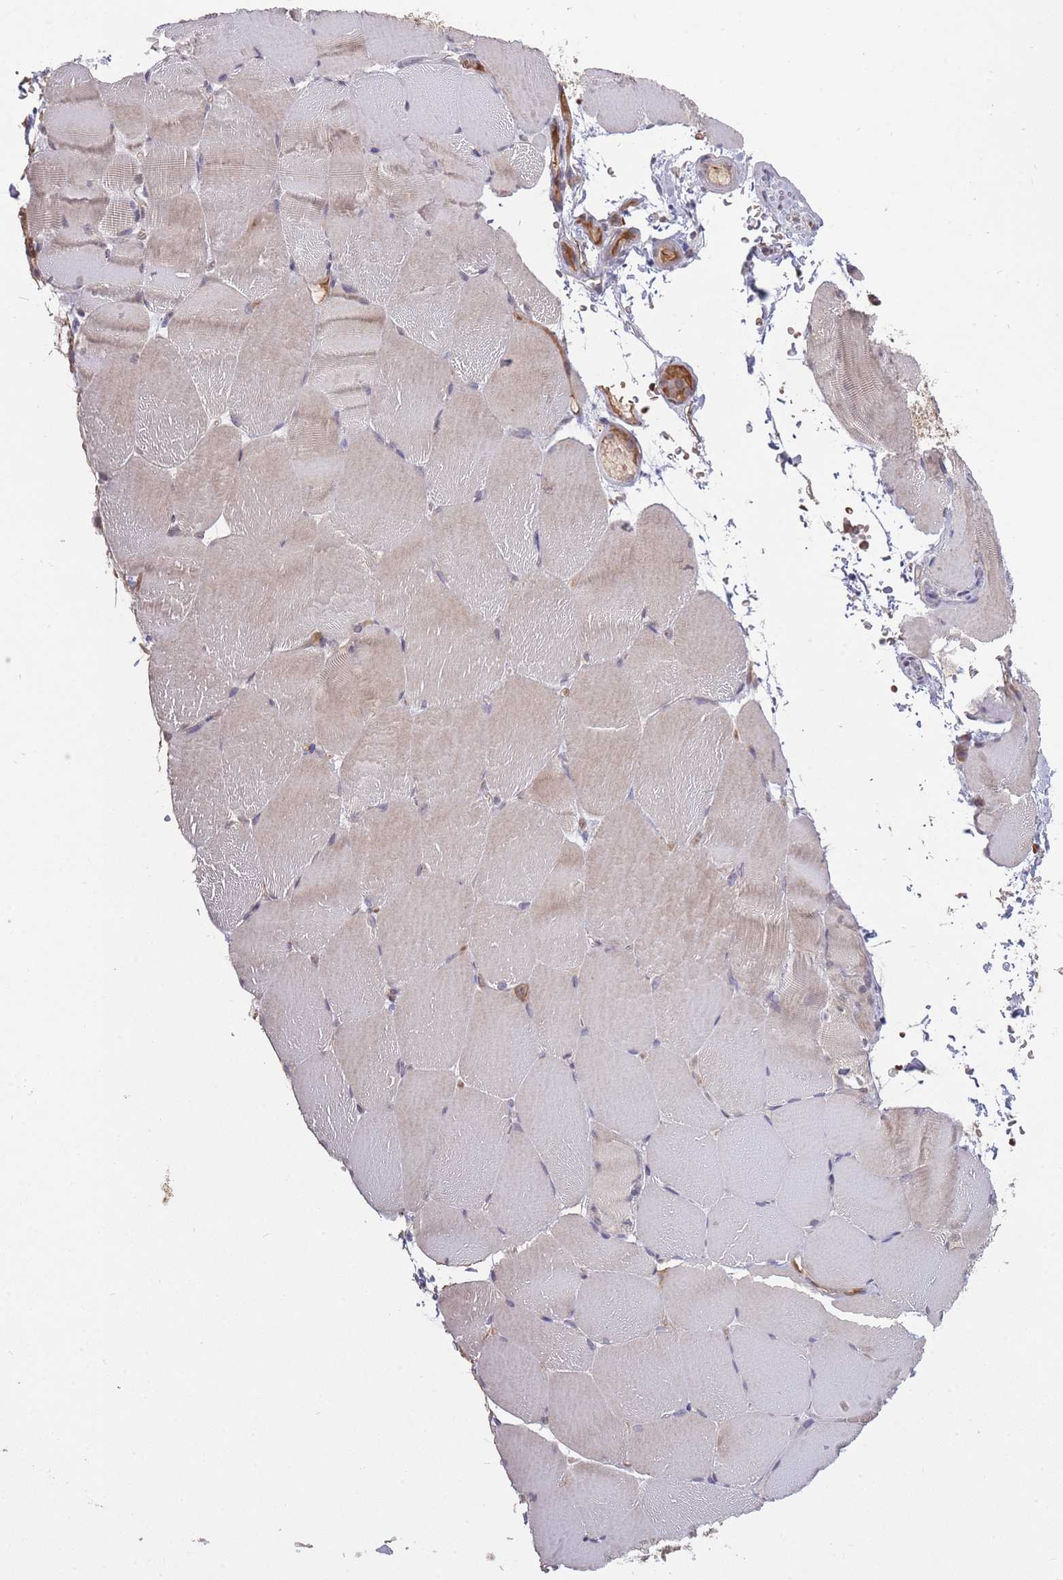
{"staining": {"intensity": "negative", "quantity": "none", "location": "none"}, "tissue": "skeletal muscle", "cell_type": "Myocytes", "image_type": "normal", "snomed": [{"axis": "morphology", "description": "Normal tissue, NOS"}, {"axis": "topography", "description": "Skeletal muscle"}, {"axis": "topography", "description": "Parathyroid gland"}], "caption": "Photomicrograph shows no significant protein positivity in myocytes of normal skeletal muscle.", "gene": "ADCYAP1R1", "patient": {"sex": "female", "age": 37}}